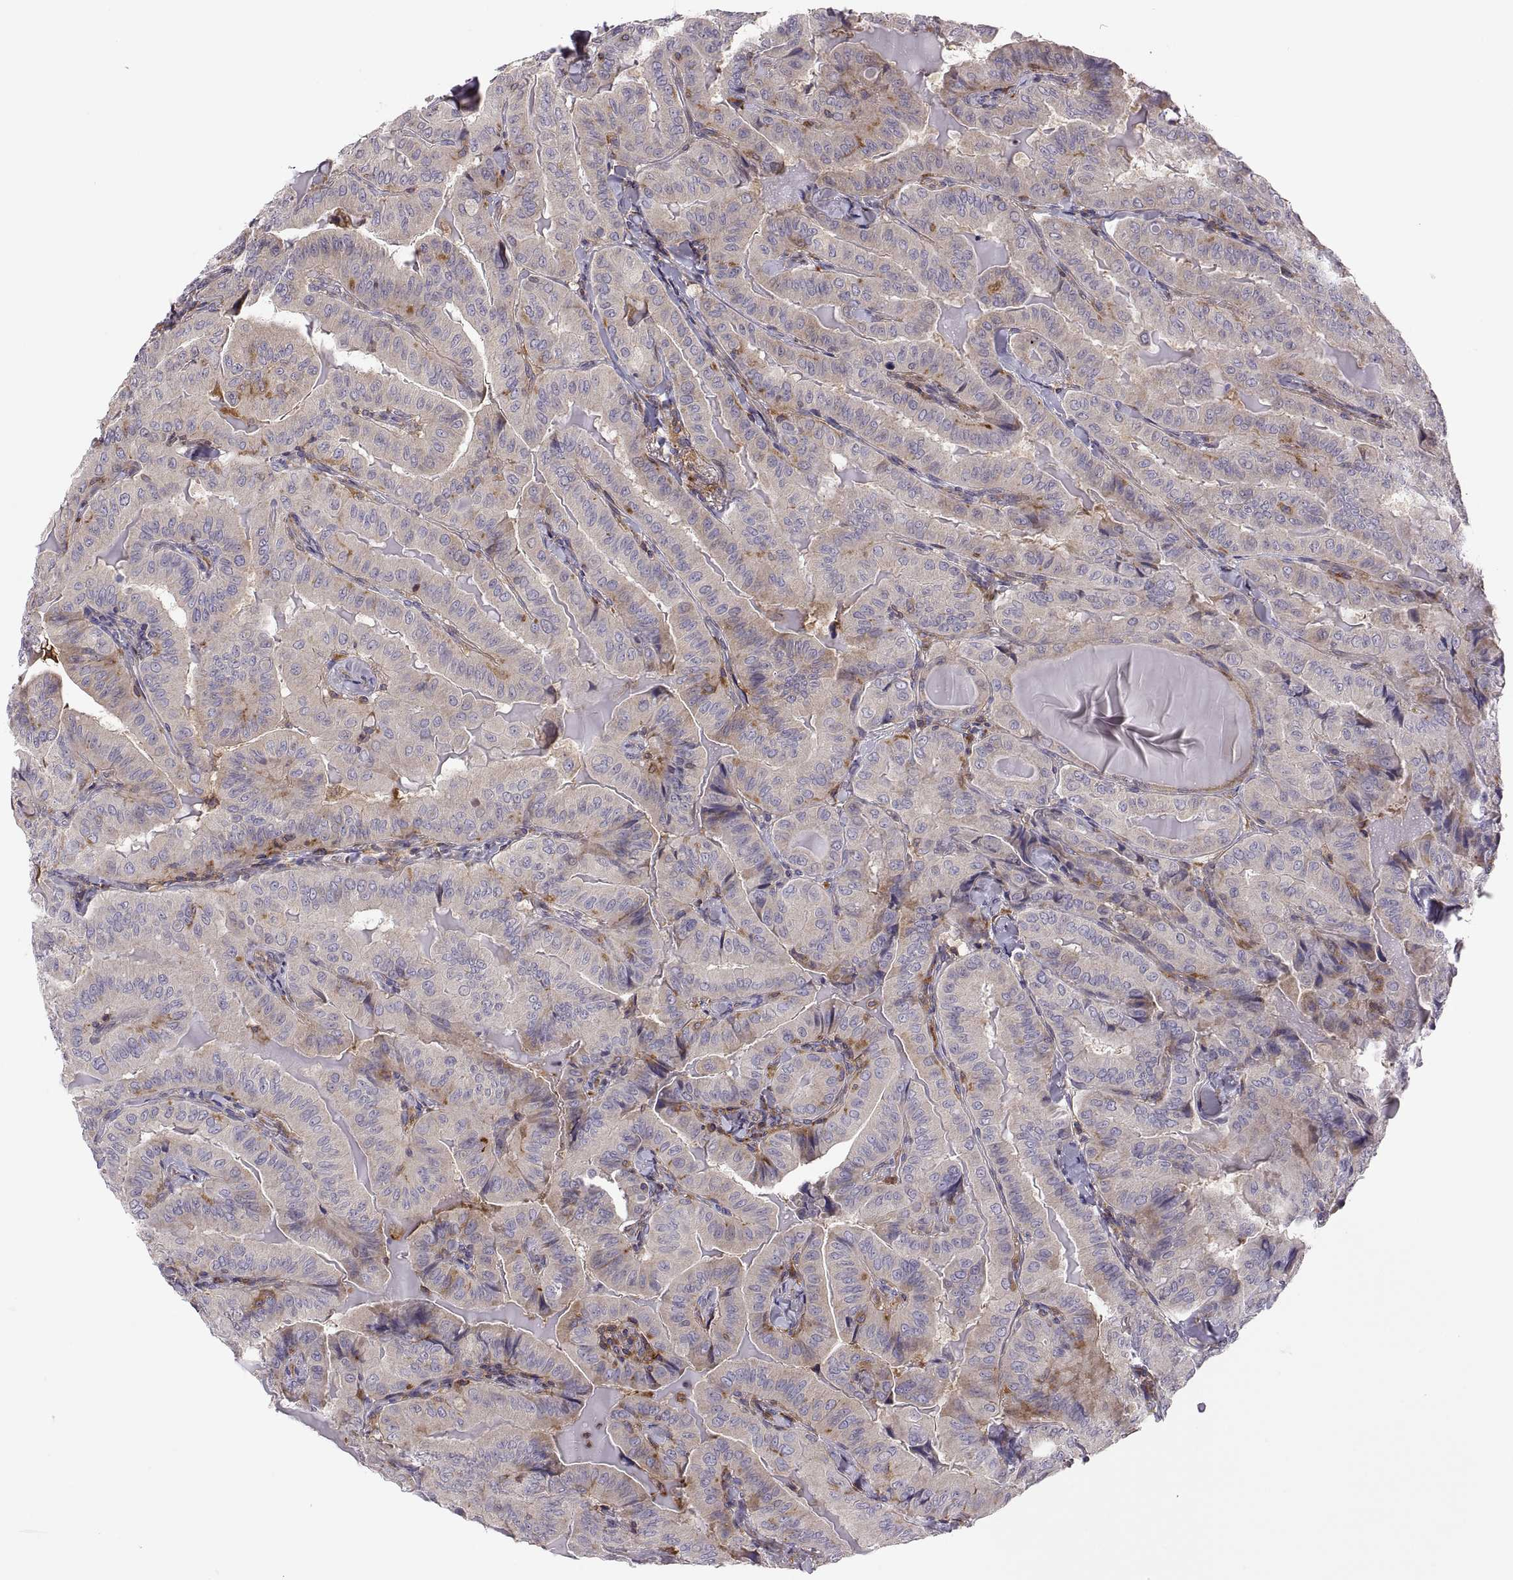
{"staining": {"intensity": "moderate", "quantity": "<25%", "location": "cytoplasmic/membranous"}, "tissue": "thyroid cancer", "cell_type": "Tumor cells", "image_type": "cancer", "snomed": [{"axis": "morphology", "description": "Papillary adenocarcinoma, NOS"}, {"axis": "topography", "description": "Thyroid gland"}], "caption": "Human papillary adenocarcinoma (thyroid) stained with a protein marker shows moderate staining in tumor cells.", "gene": "SPATA32", "patient": {"sex": "female", "age": 68}}